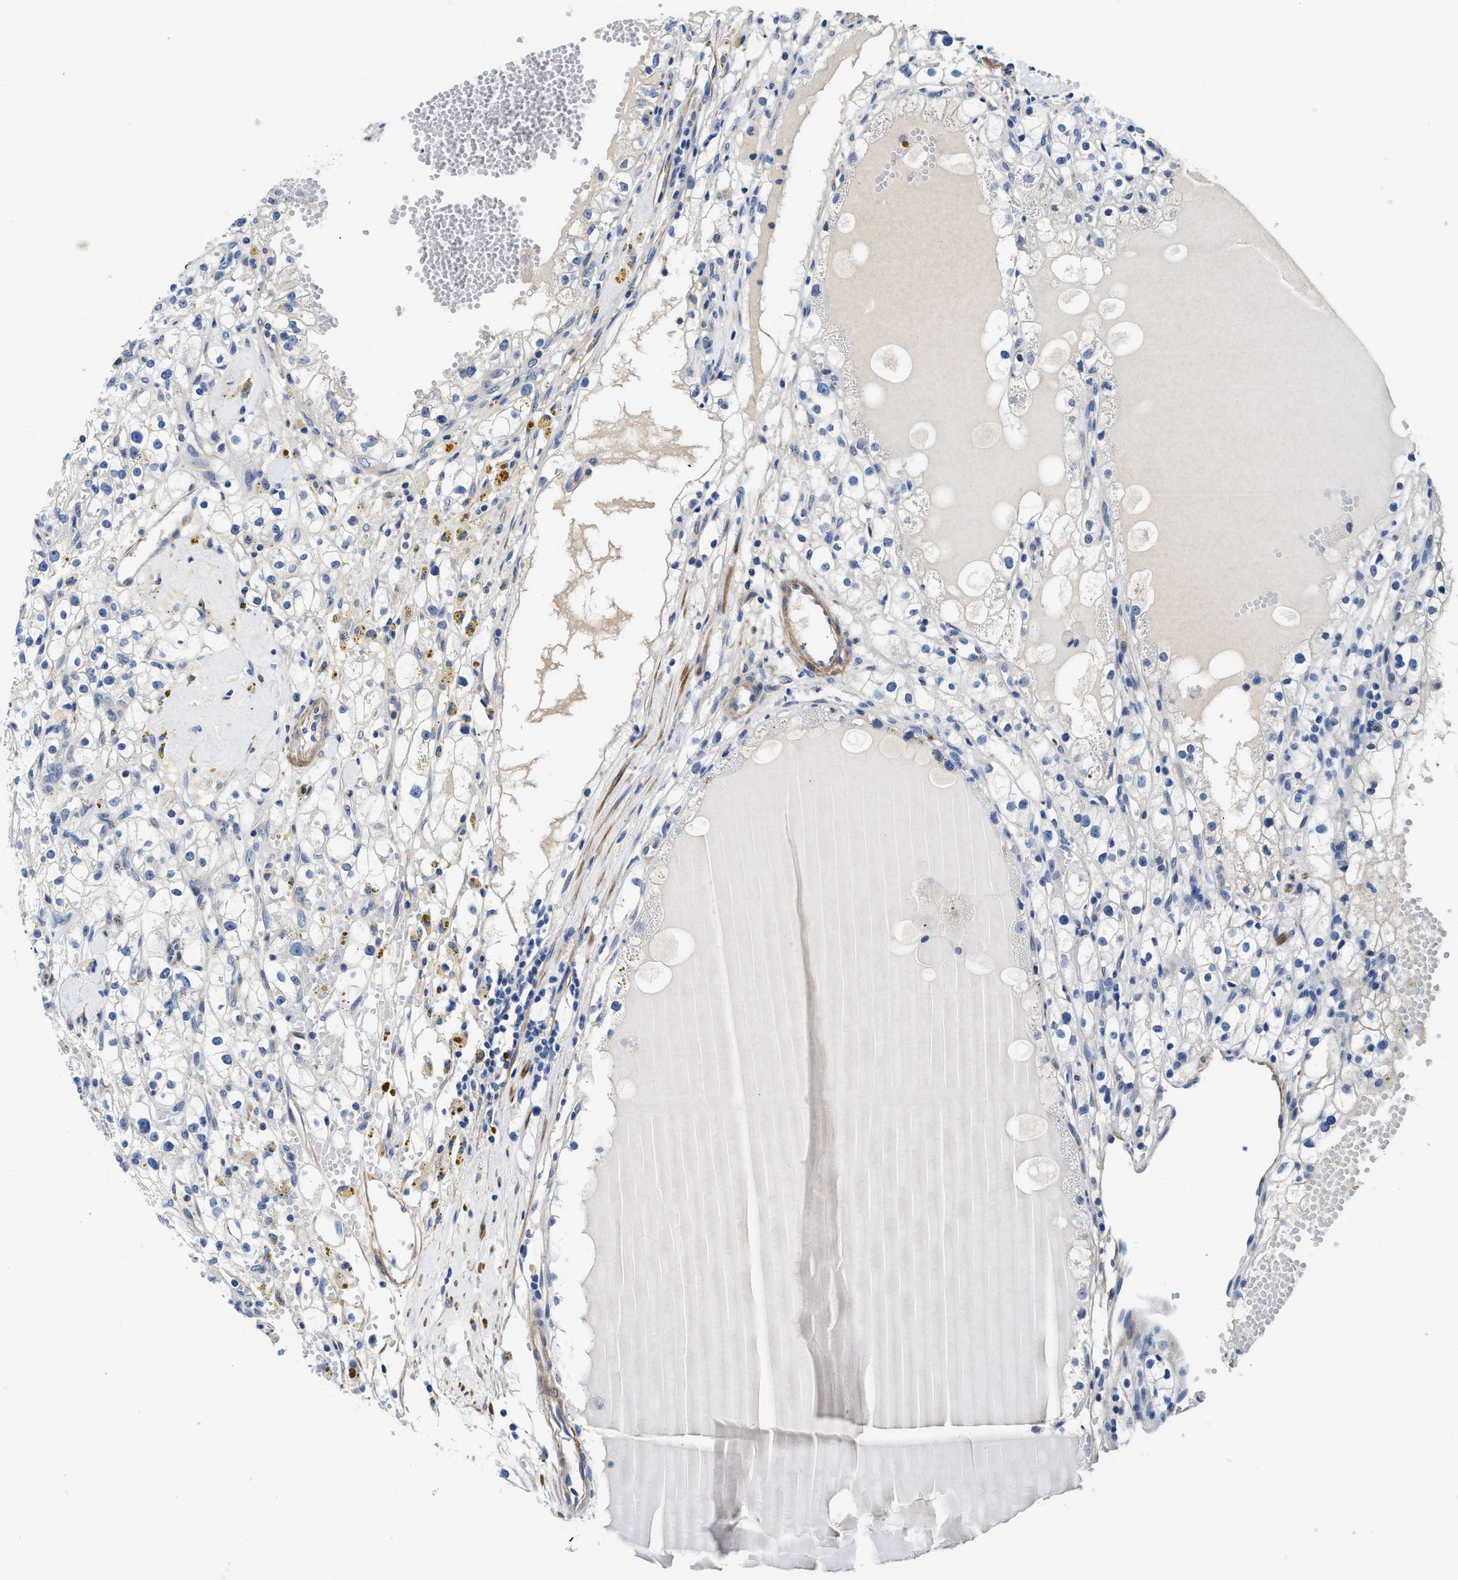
{"staining": {"intensity": "negative", "quantity": "none", "location": "none"}, "tissue": "renal cancer", "cell_type": "Tumor cells", "image_type": "cancer", "snomed": [{"axis": "morphology", "description": "Adenocarcinoma, NOS"}, {"axis": "topography", "description": "Kidney"}], "caption": "An image of renal cancer (adenocarcinoma) stained for a protein reveals no brown staining in tumor cells.", "gene": "PARG", "patient": {"sex": "male", "age": 56}}